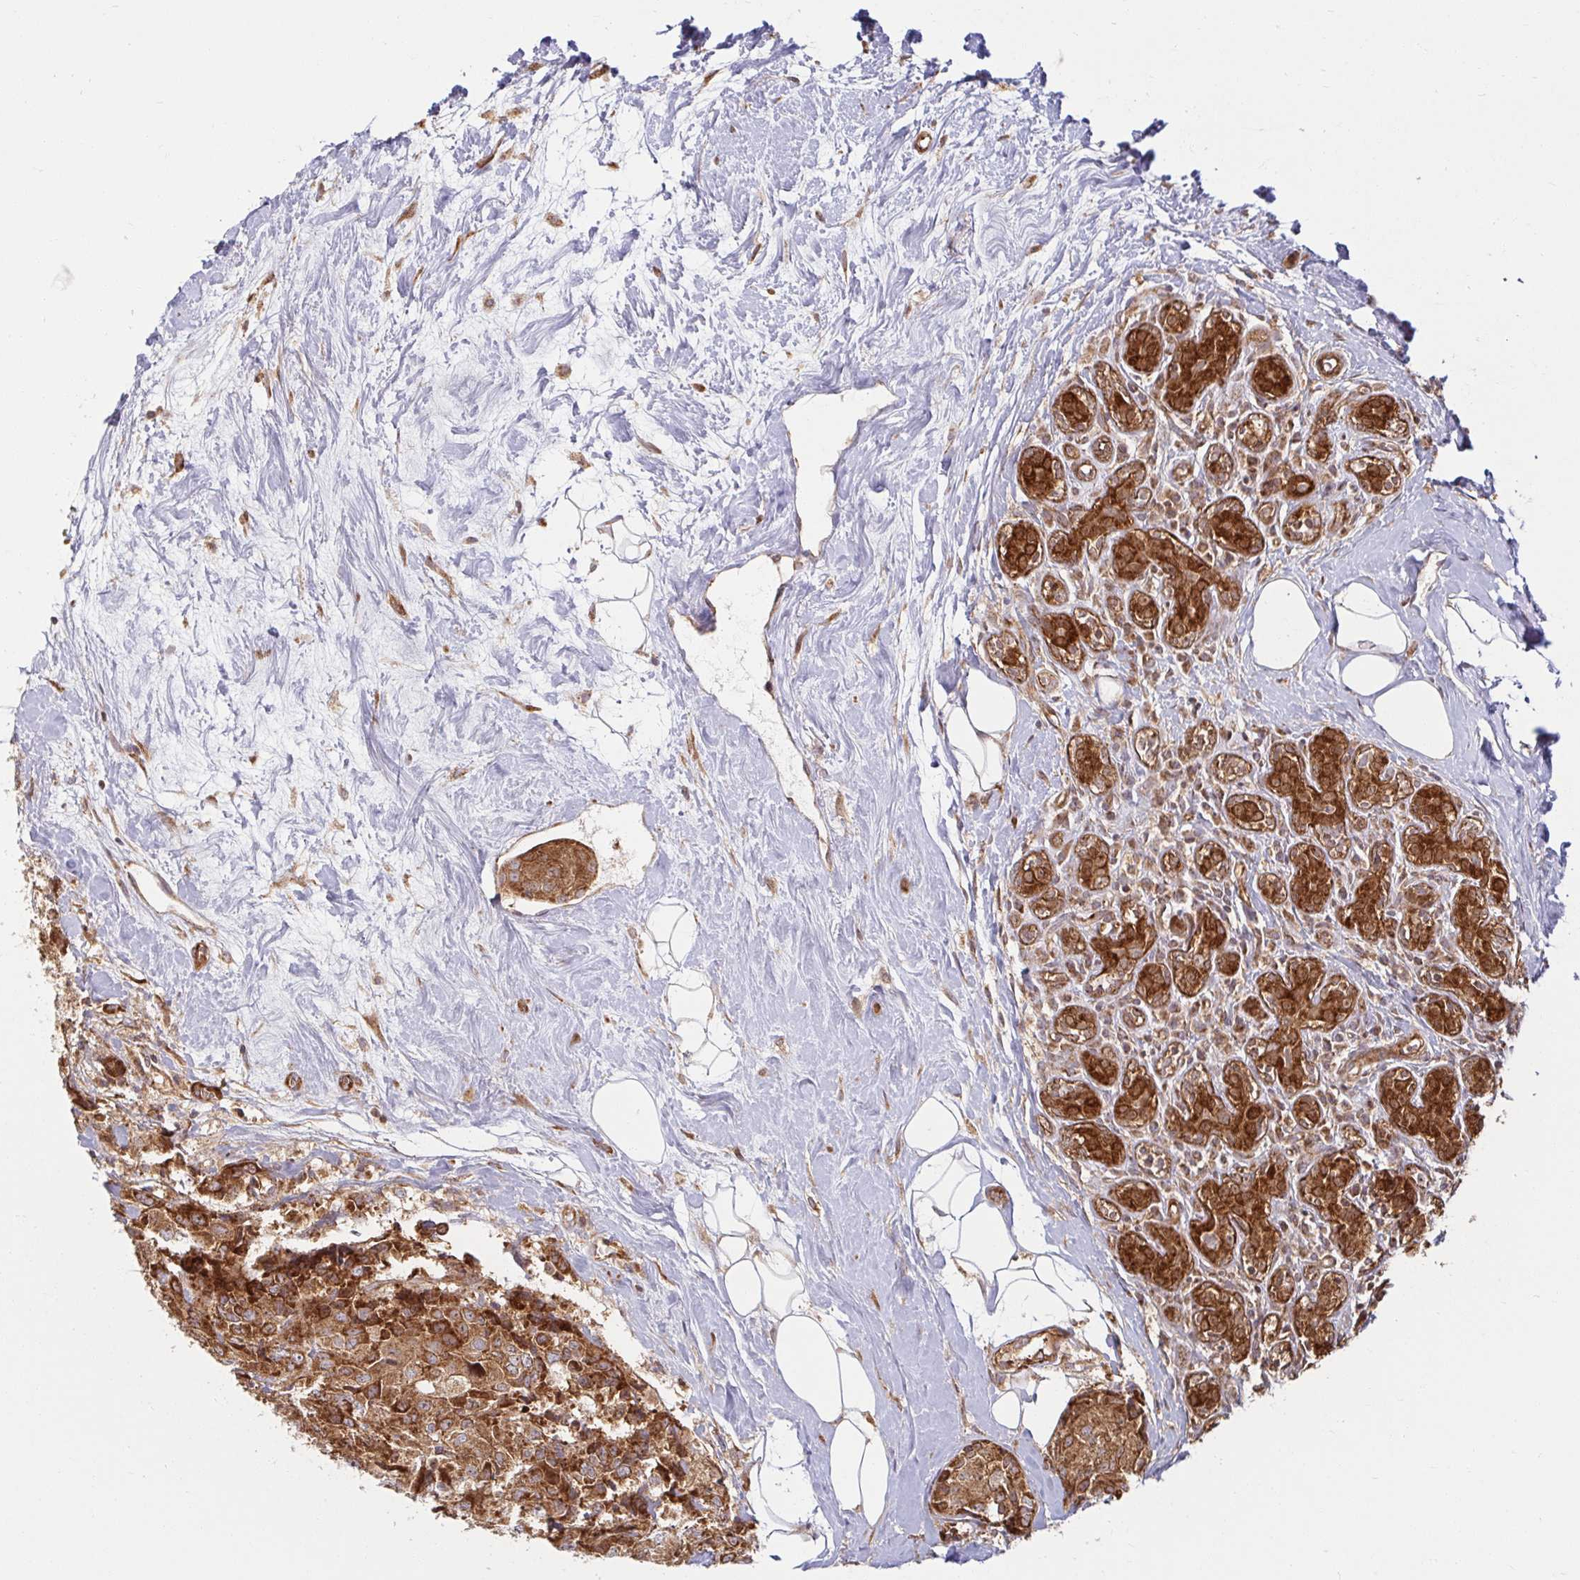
{"staining": {"intensity": "strong", "quantity": ">75%", "location": "cytoplasmic/membranous"}, "tissue": "breast cancer", "cell_type": "Tumor cells", "image_type": "cancer", "snomed": [{"axis": "morphology", "description": "Duct carcinoma"}, {"axis": "topography", "description": "Breast"}], "caption": "Strong cytoplasmic/membranous expression for a protein is identified in about >75% of tumor cells of invasive ductal carcinoma (breast) using immunohistochemistry.", "gene": "BTF3", "patient": {"sex": "female", "age": 43}}